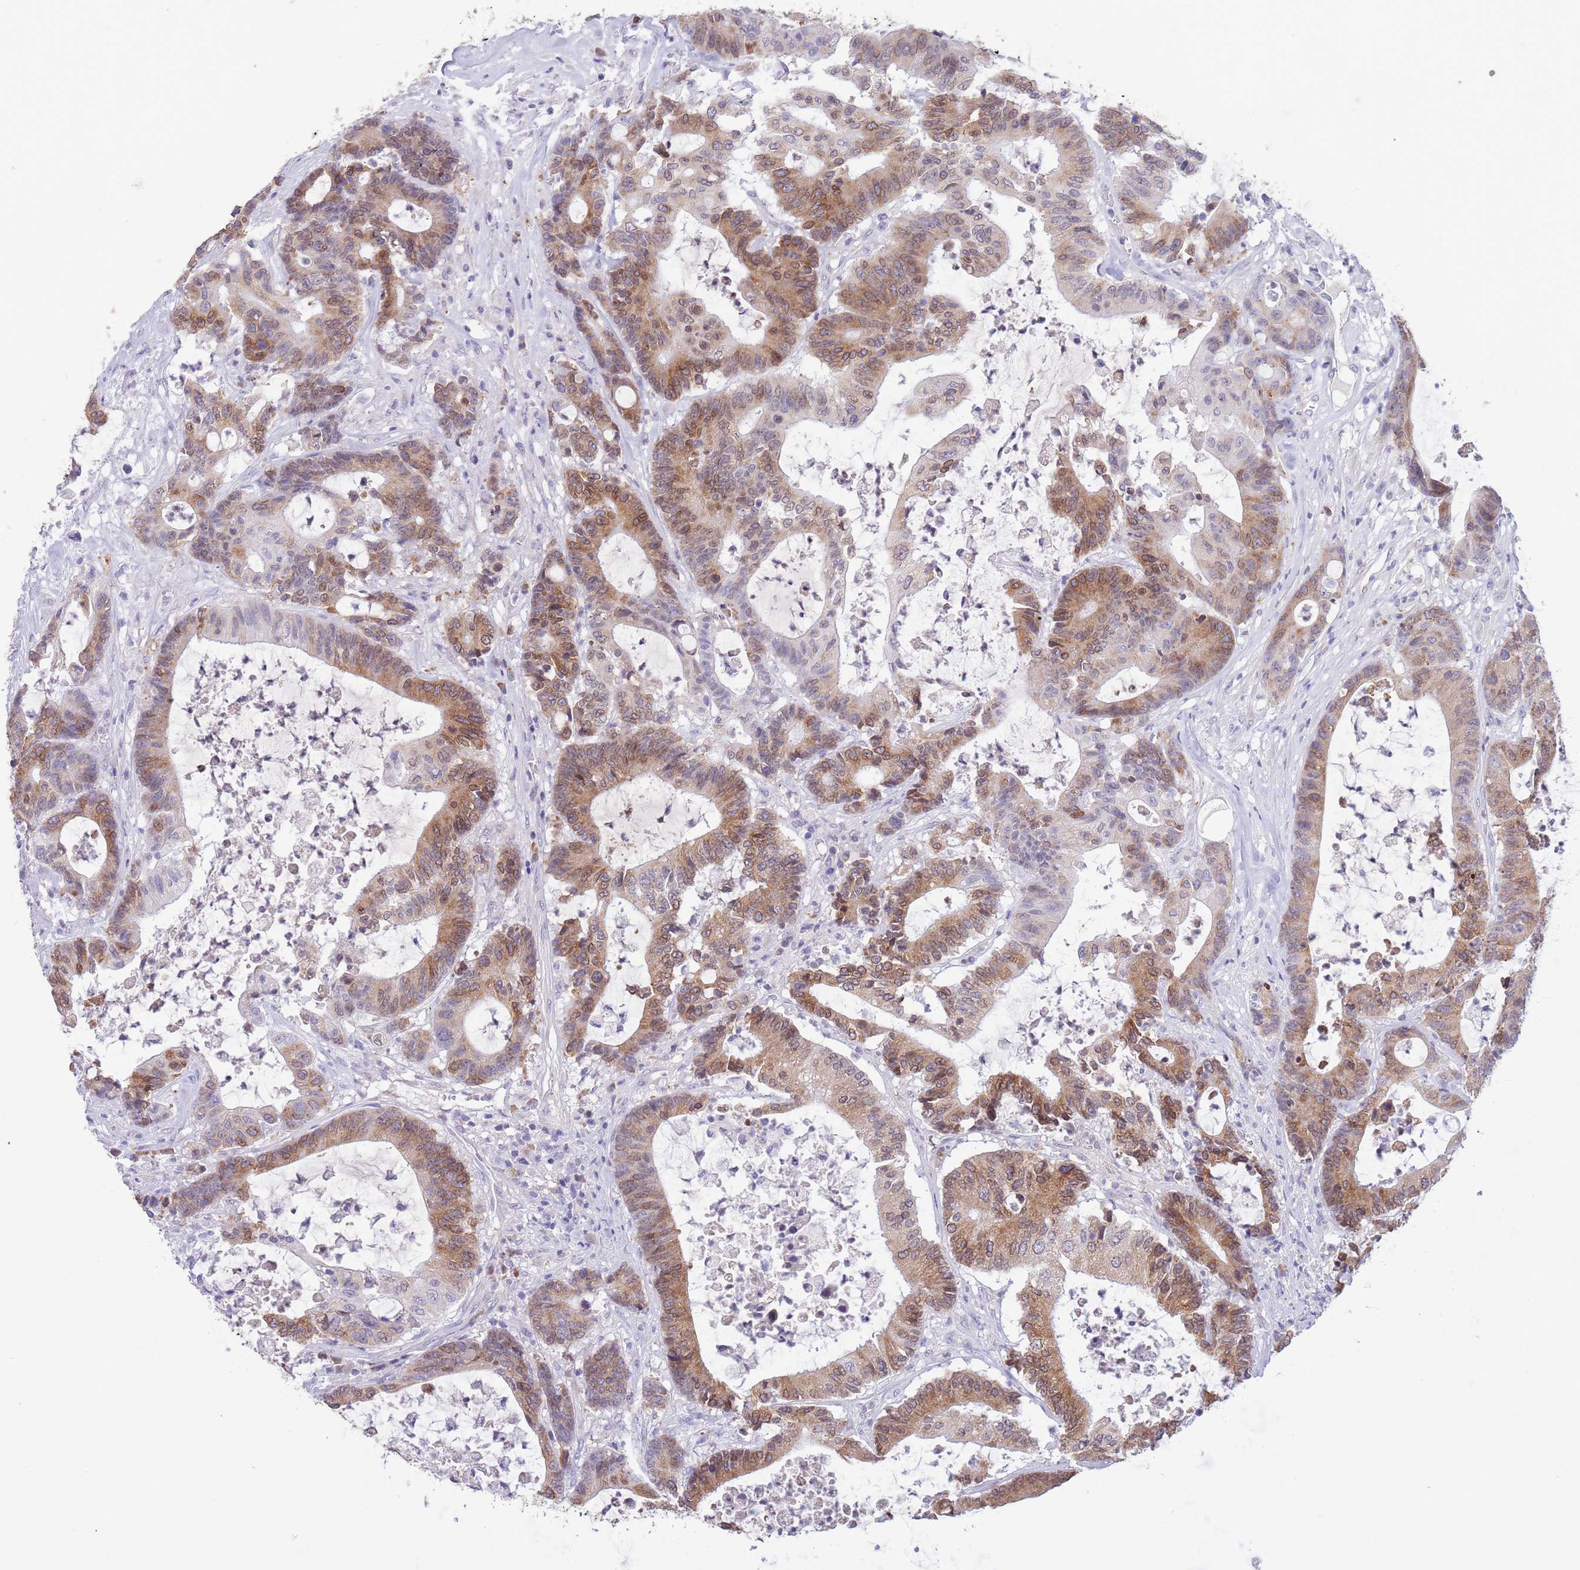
{"staining": {"intensity": "moderate", "quantity": ">75%", "location": "cytoplasmic/membranous"}, "tissue": "colorectal cancer", "cell_type": "Tumor cells", "image_type": "cancer", "snomed": [{"axis": "morphology", "description": "Adenocarcinoma, NOS"}, {"axis": "topography", "description": "Colon"}], "caption": "A histopathology image of colorectal cancer (adenocarcinoma) stained for a protein reveals moderate cytoplasmic/membranous brown staining in tumor cells.", "gene": "EBPL", "patient": {"sex": "female", "age": 84}}